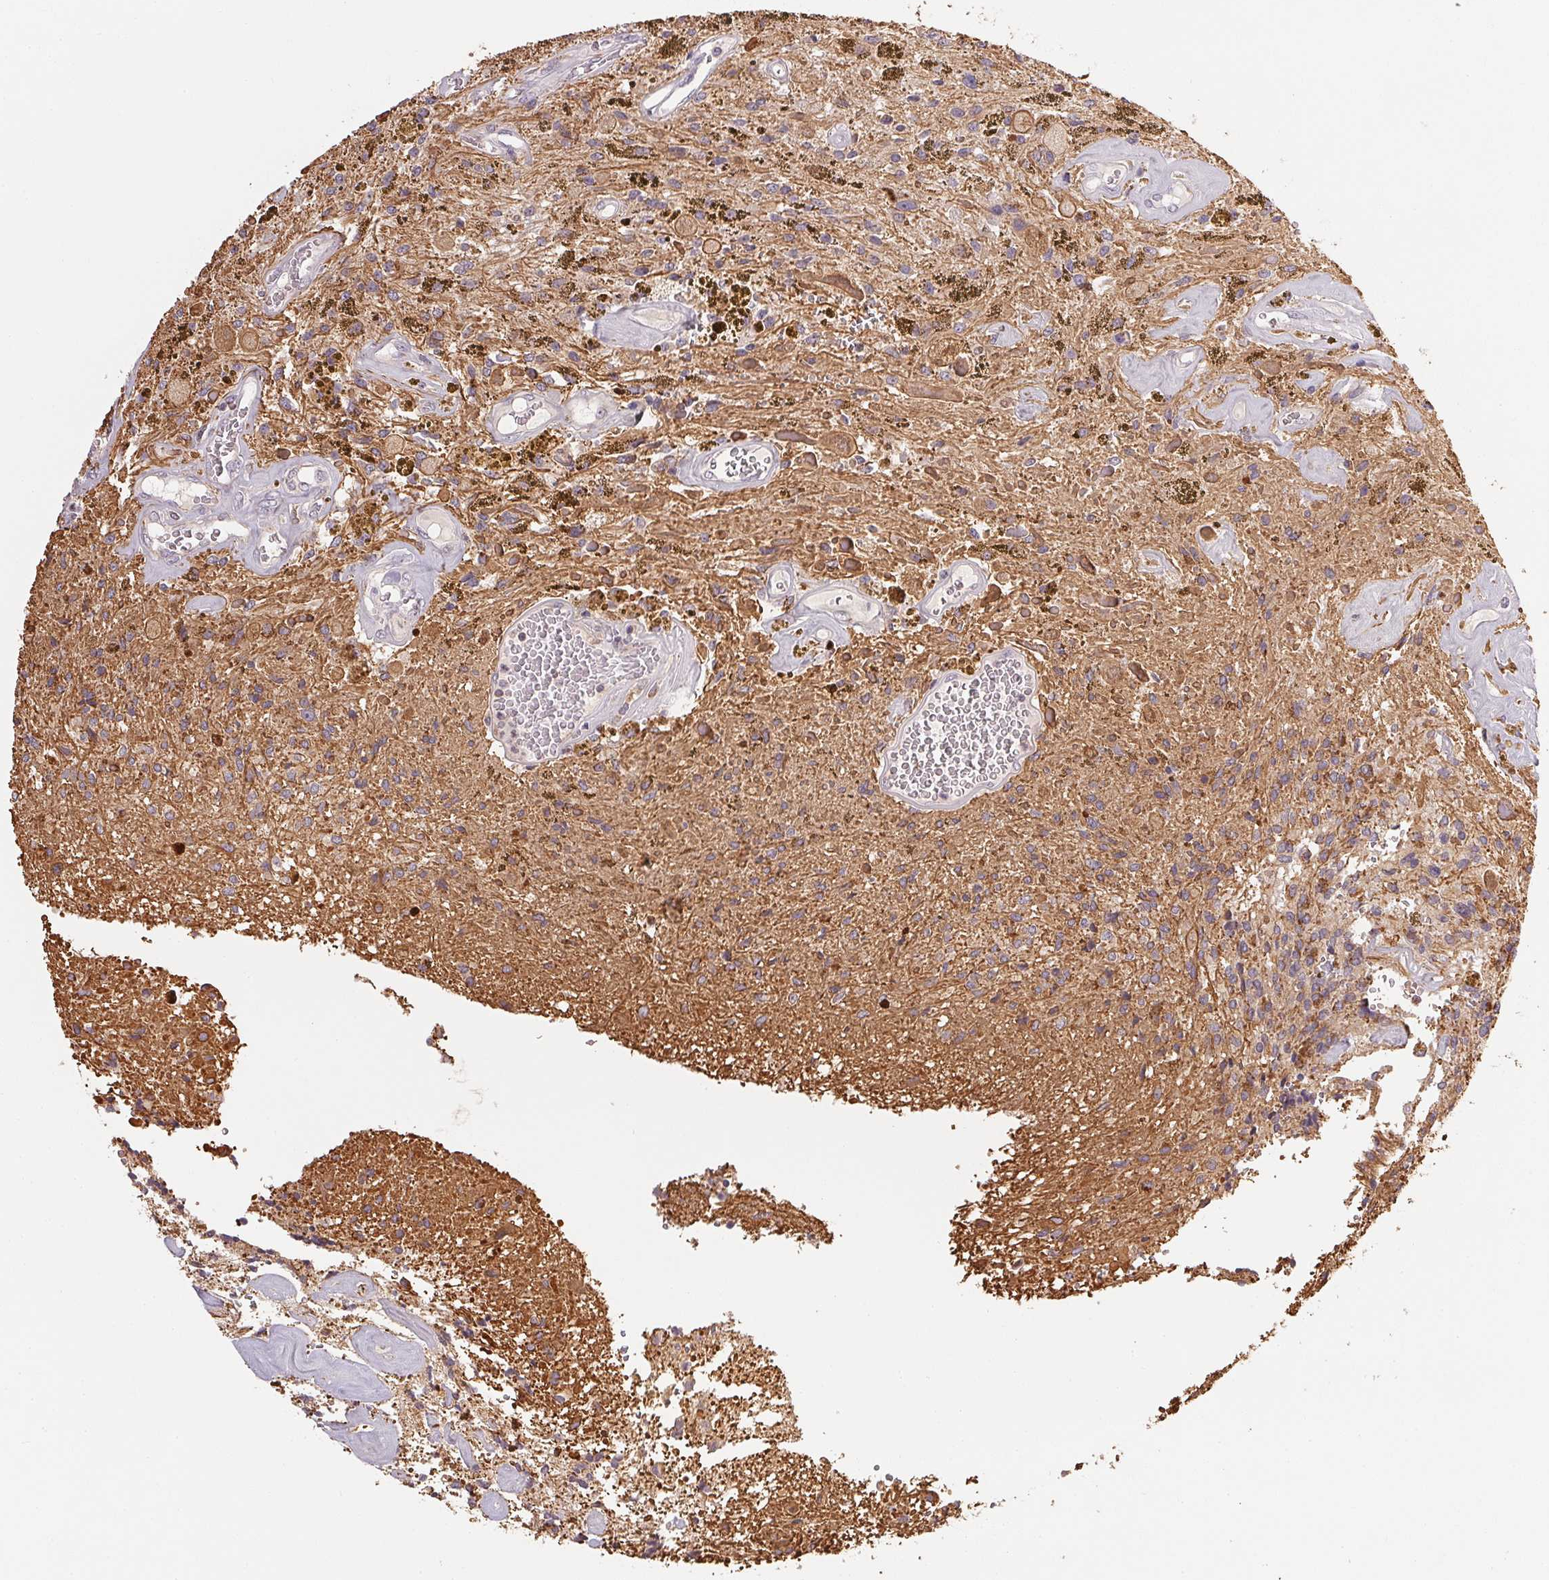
{"staining": {"intensity": "moderate", "quantity": "<25%", "location": "cytoplasmic/membranous"}, "tissue": "glioma", "cell_type": "Tumor cells", "image_type": "cancer", "snomed": [{"axis": "morphology", "description": "Glioma, malignant, Low grade"}, {"axis": "topography", "description": "Cerebellum"}], "caption": "Malignant low-grade glioma was stained to show a protein in brown. There is low levels of moderate cytoplasmic/membranous staining in about <25% of tumor cells.", "gene": "NCOA4", "patient": {"sex": "female", "age": 14}}